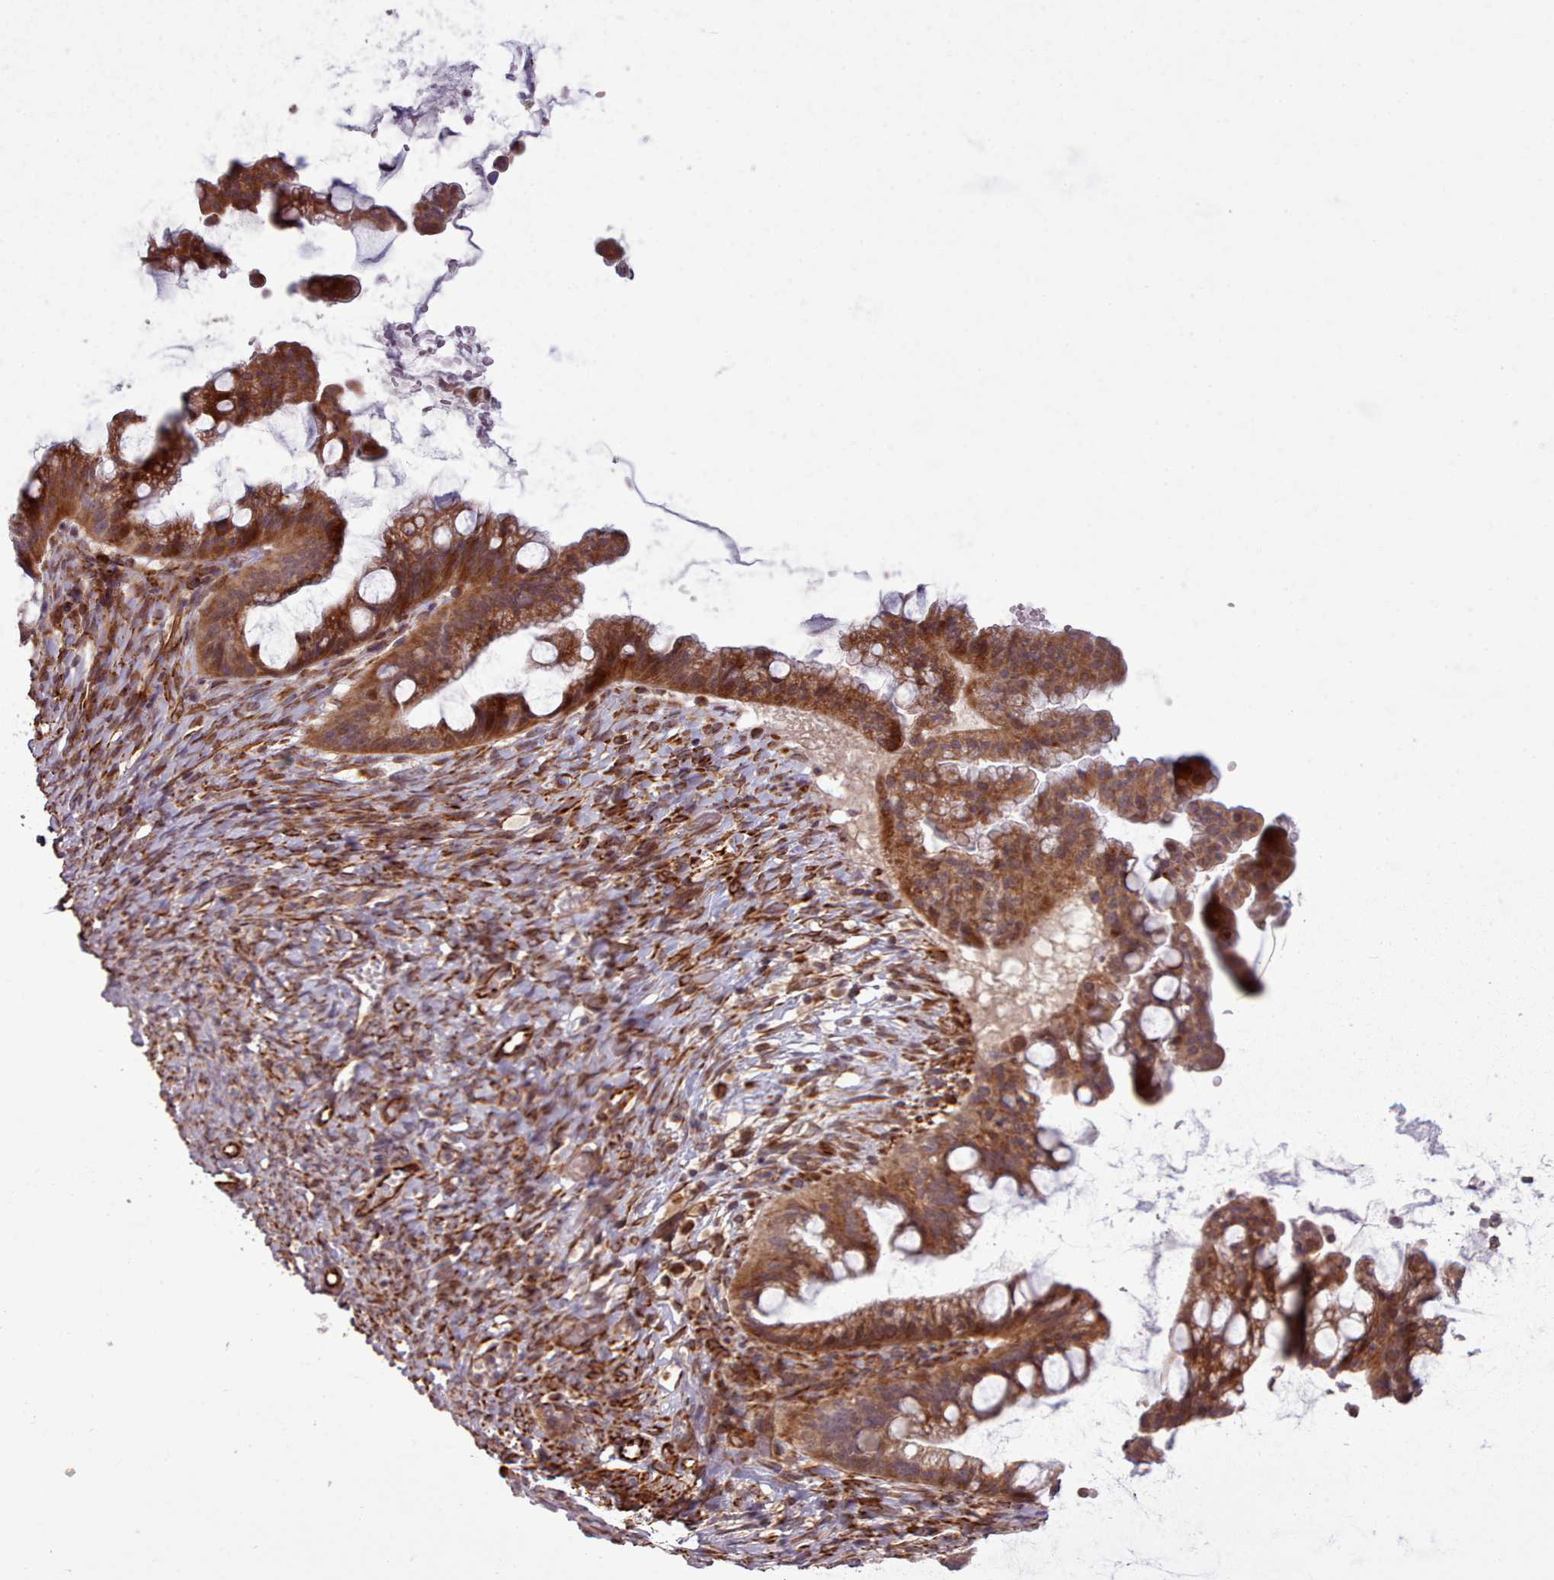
{"staining": {"intensity": "strong", "quantity": ">75%", "location": "cytoplasmic/membranous"}, "tissue": "ovarian cancer", "cell_type": "Tumor cells", "image_type": "cancer", "snomed": [{"axis": "morphology", "description": "Cystadenocarcinoma, mucinous, NOS"}, {"axis": "topography", "description": "Ovary"}], "caption": "There is high levels of strong cytoplasmic/membranous staining in tumor cells of ovarian cancer (mucinous cystadenocarcinoma), as demonstrated by immunohistochemical staining (brown color).", "gene": "GBGT1", "patient": {"sex": "female", "age": 73}}